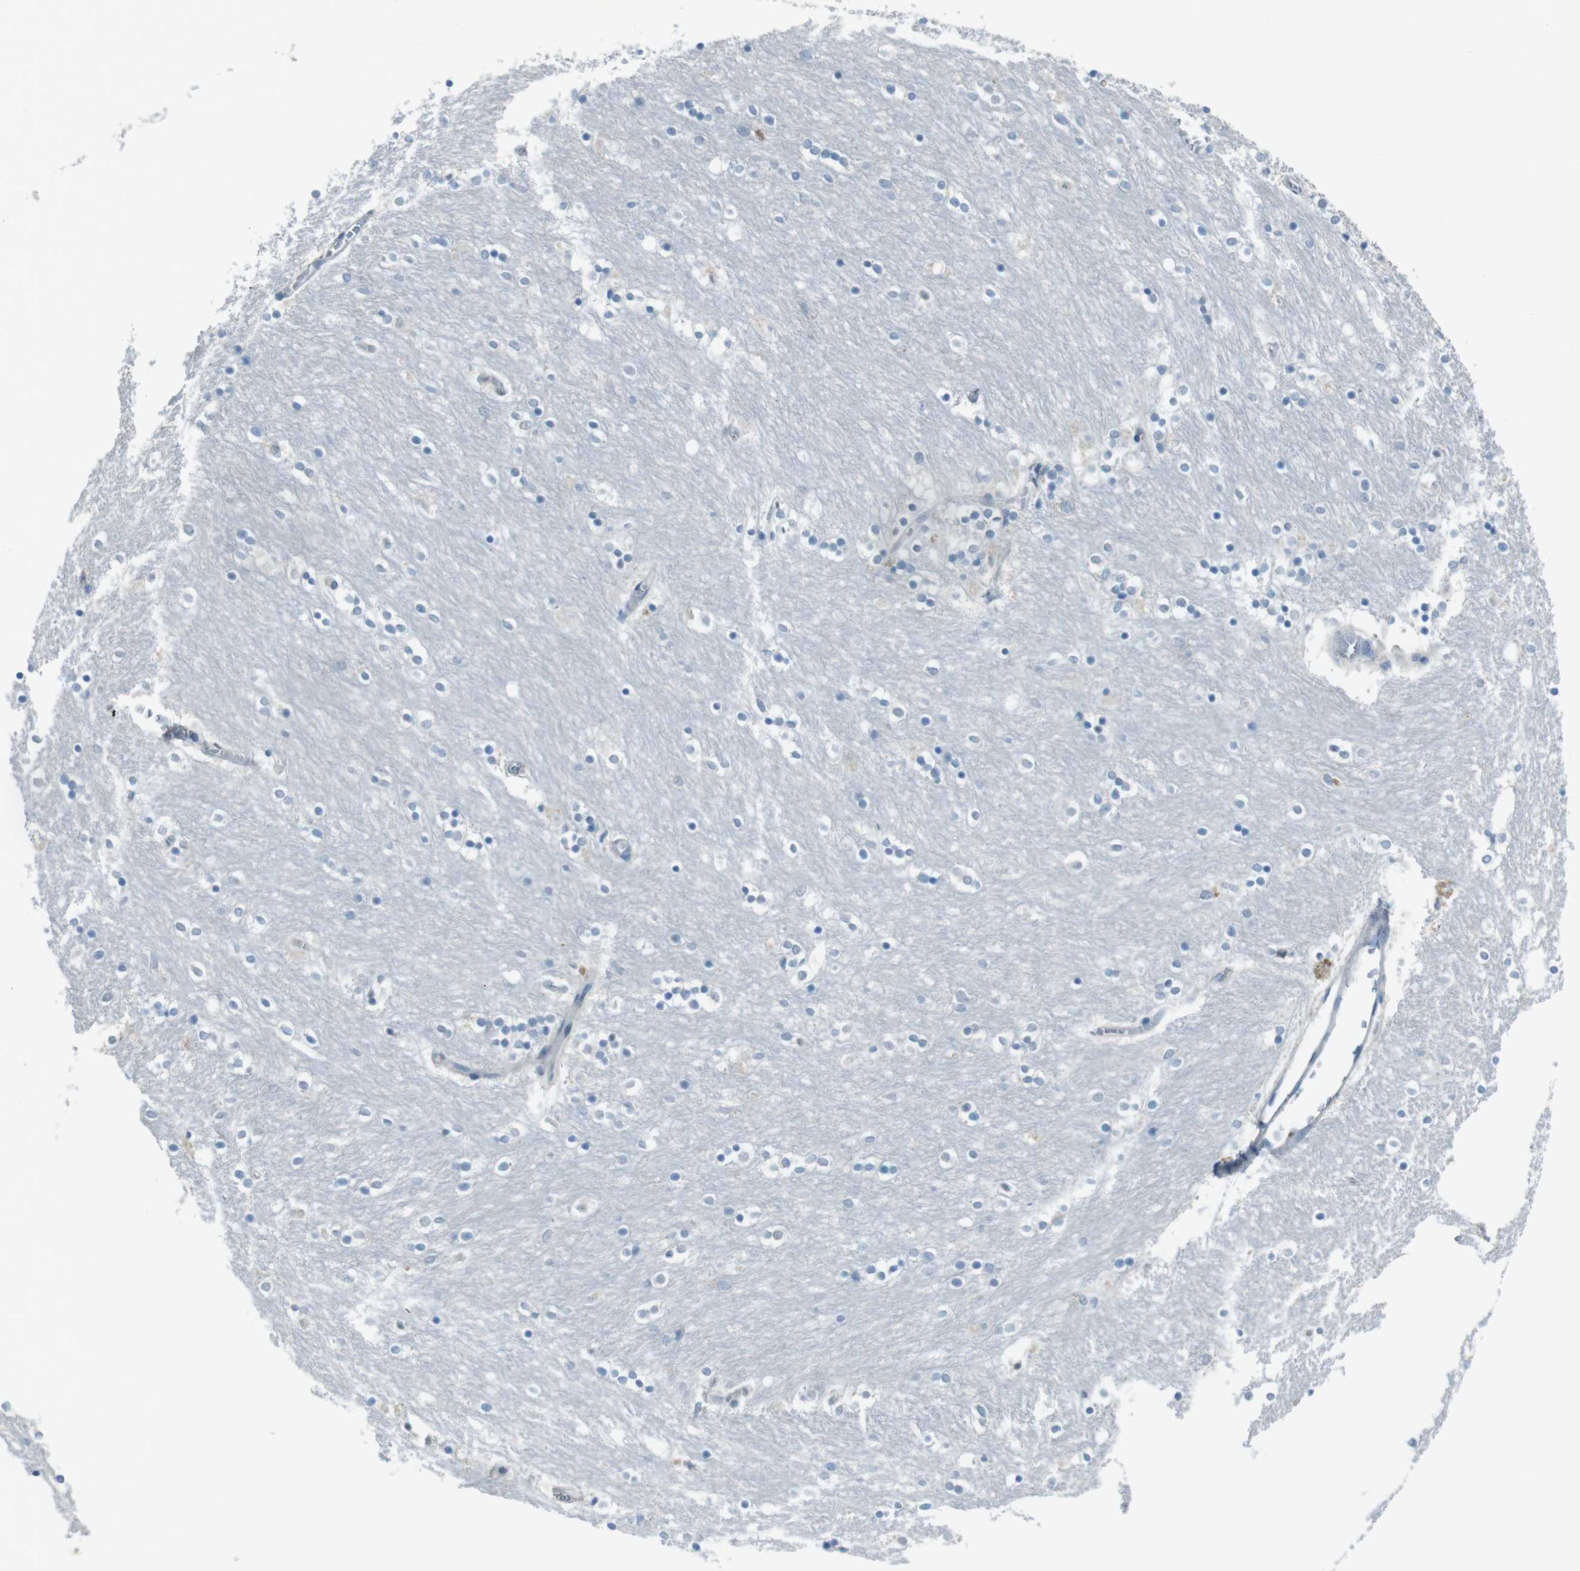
{"staining": {"intensity": "negative", "quantity": "none", "location": "none"}, "tissue": "caudate", "cell_type": "Glial cells", "image_type": "normal", "snomed": [{"axis": "morphology", "description": "Normal tissue, NOS"}, {"axis": "topography", "description": "Lateral ventricle wall"}], "caption": "Immunohistochemistry (IHC) of normal human caudate demonstrates no expression in glial cells.", "gene": "ENTPD7", "patient": {"sex": "female", "age": 54}}